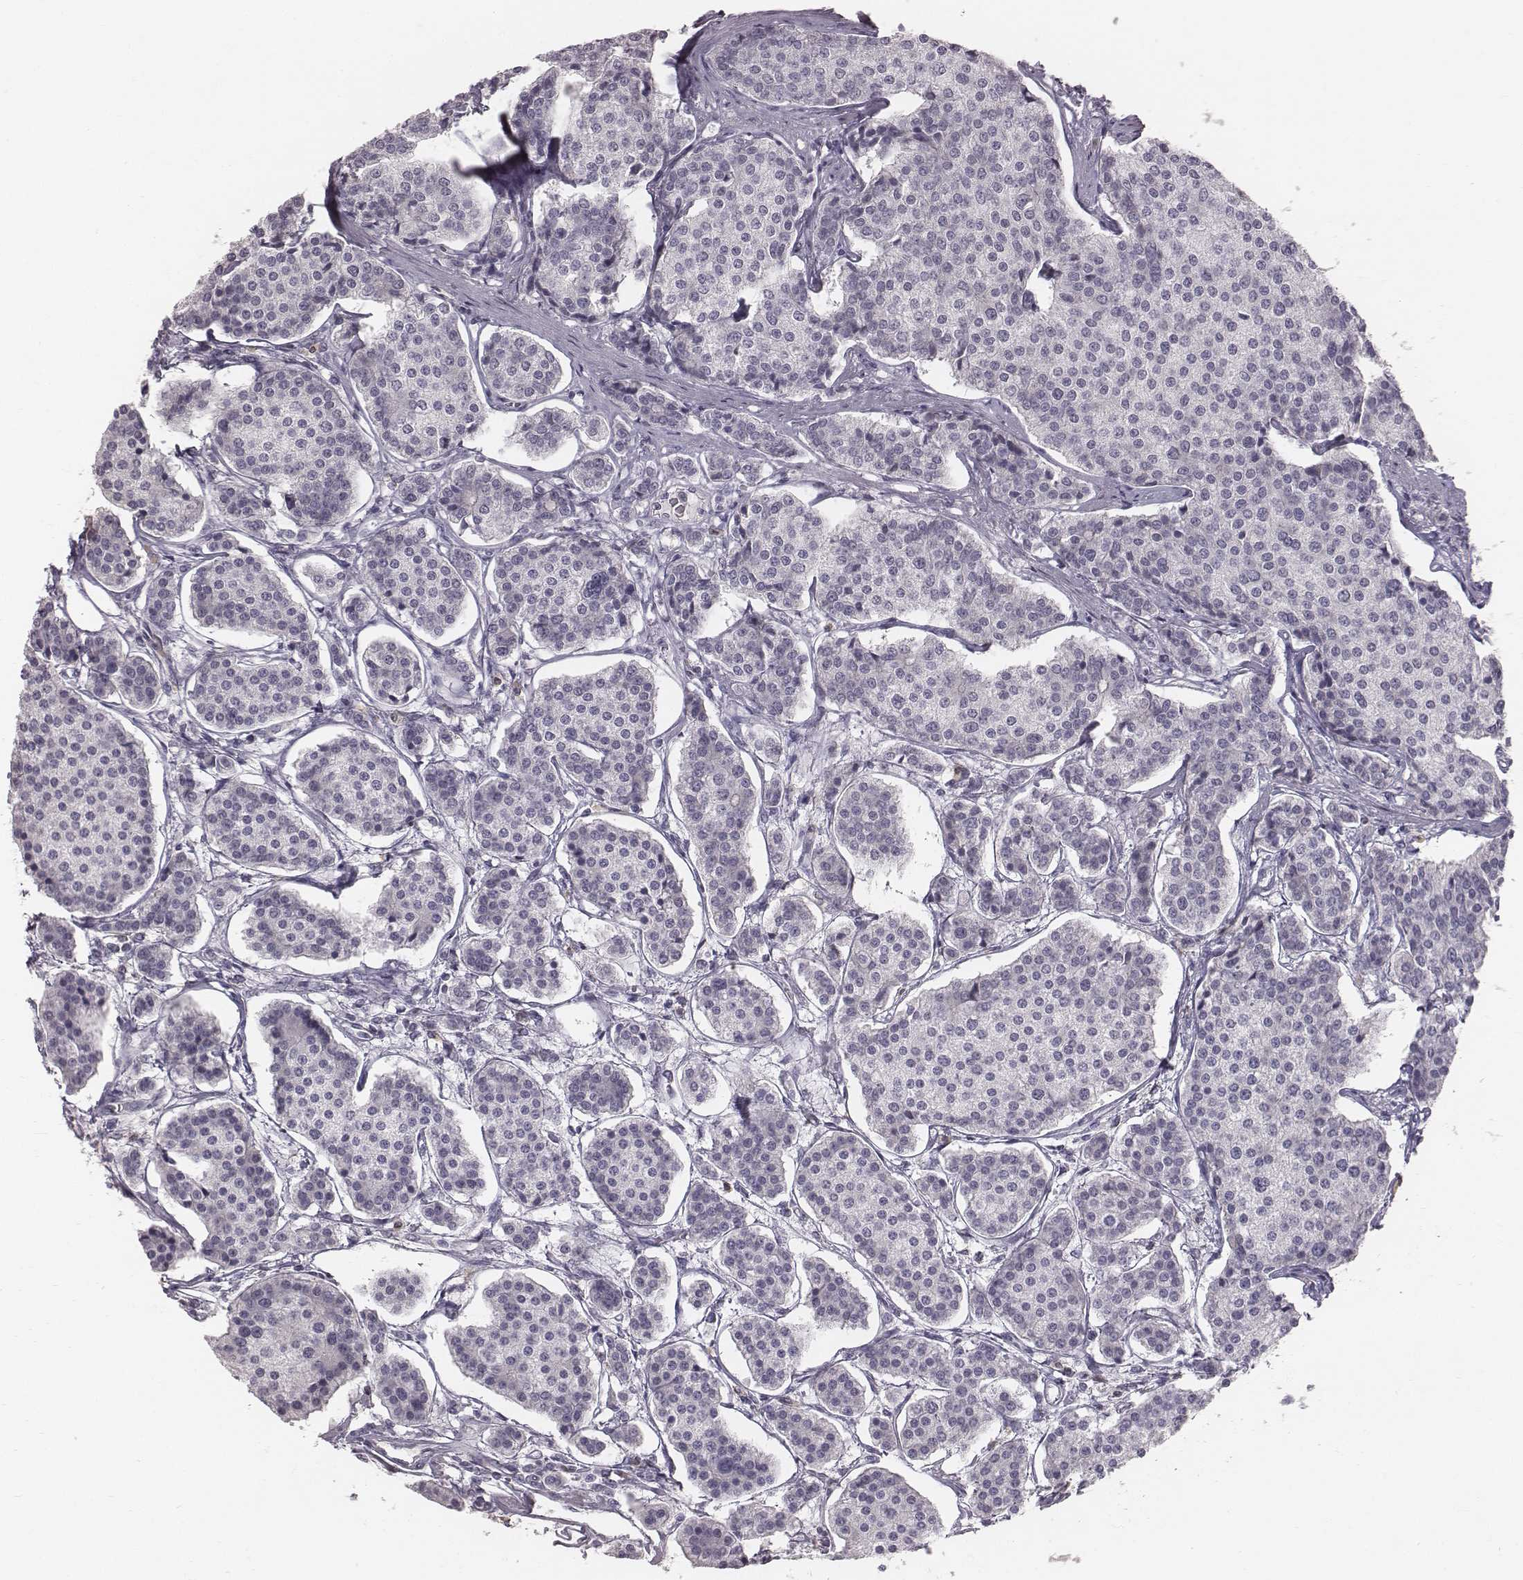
{"staining": {"intensity": "negative", "quantity": "none", "location": "none"}, "tissue": "carcinoid", "cell_type": "Tumor cells", "image_type": "cancer", "snomed": [{"axis": "morphology", "description": "Carcinoid, malignant, NOS"}, {"axis": "topography", "description": "Small intestine"}], "caption": "Immunohistochemistry photomicrograph of neoplastic tissue: malignant carcinoid stained with DAB reveals no significant protein staining in tumor cells.", "gene": "C6orf58", "patient": {"sex": "female", "age": 65}}